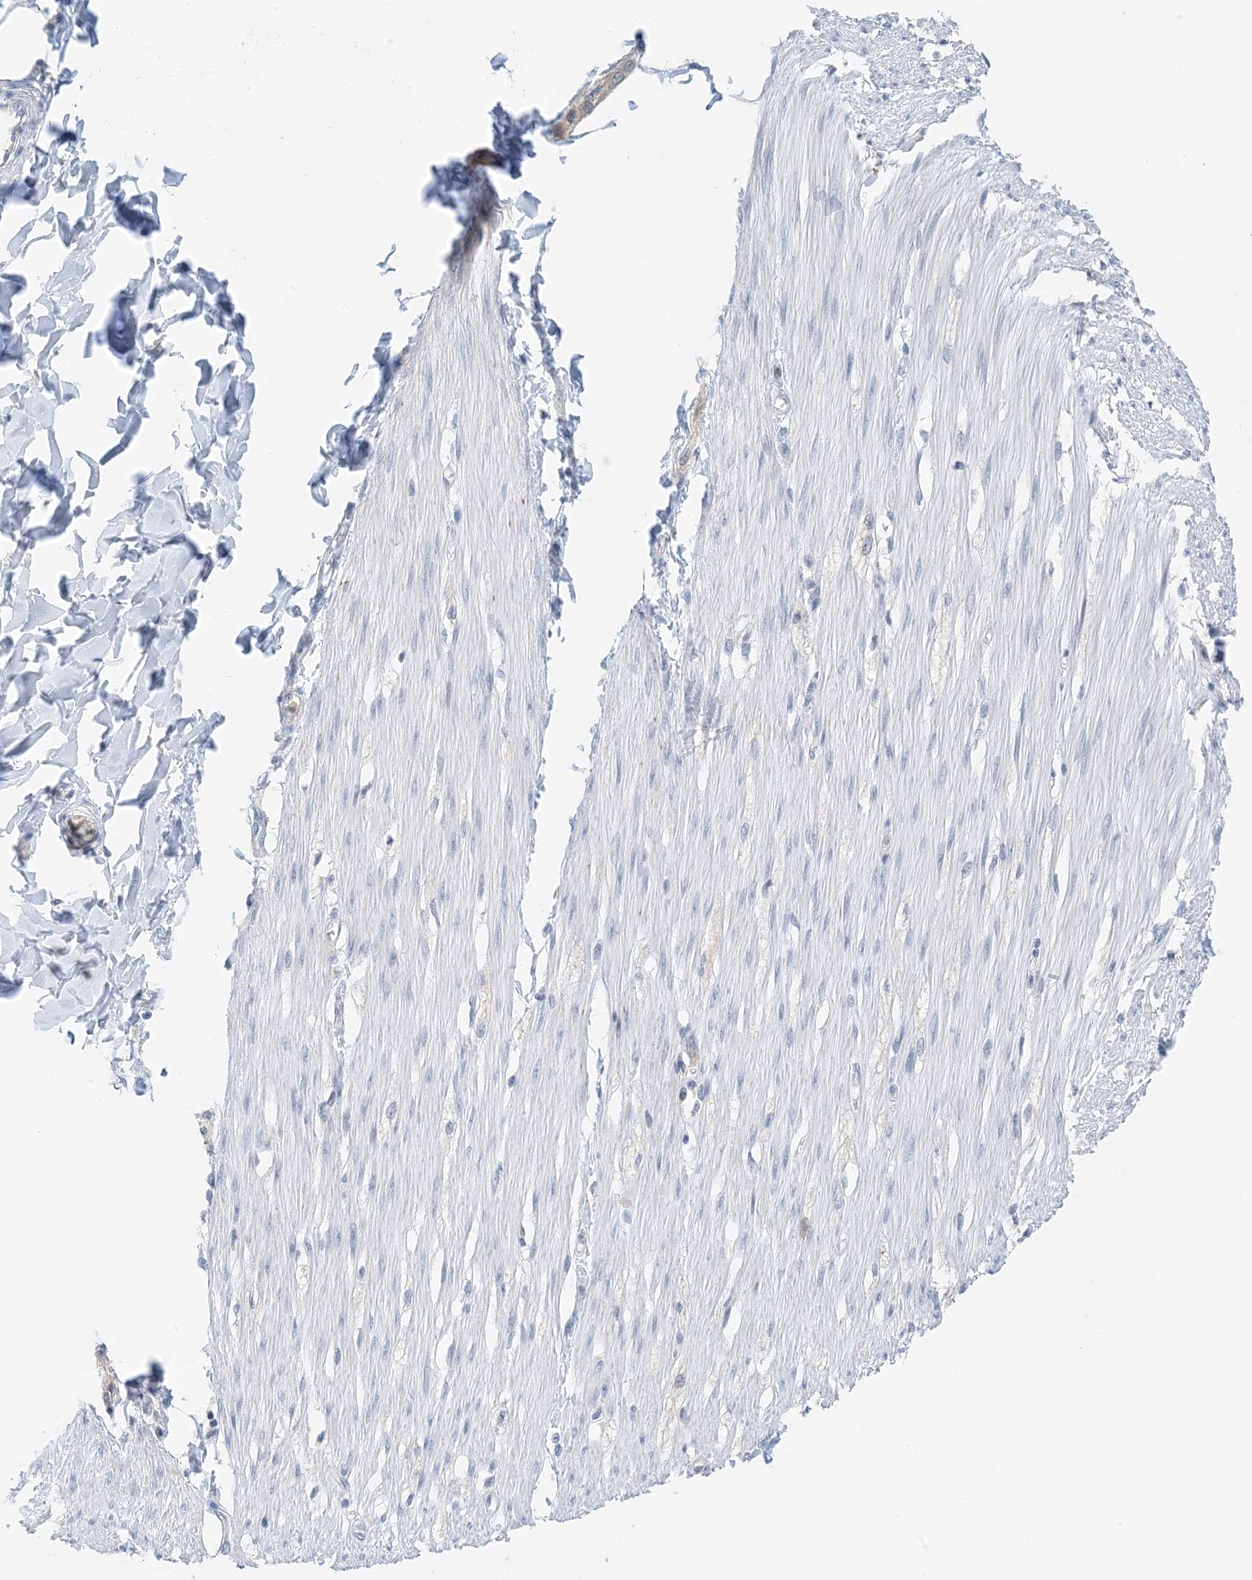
{"staining": {"intensity": "negative", "quantity": "none", "location": "none"}, "tissue": "smooth muscle", "cell_type": "Smooth muscle cells", "image_type": "normal", "snomed": [{"axis": "morphology", "description": "Normal tissue, NOS"}, {"axis": "morphology", "description": "Adenocarcinoma, NOS"}, {"axis": "topography", "description": "Colon"}, {"axis": "topography", "description": "Peripheral nerve tissue"}], "caption": "A high-resolution micrograph shows immunohistochemistry (IHC) staining of unremarkable smooth muscle, which displays no significant staining in smooth muscle cells.", "gene": "KIFBP", "patient": {"sex": "male", "age": 14}}